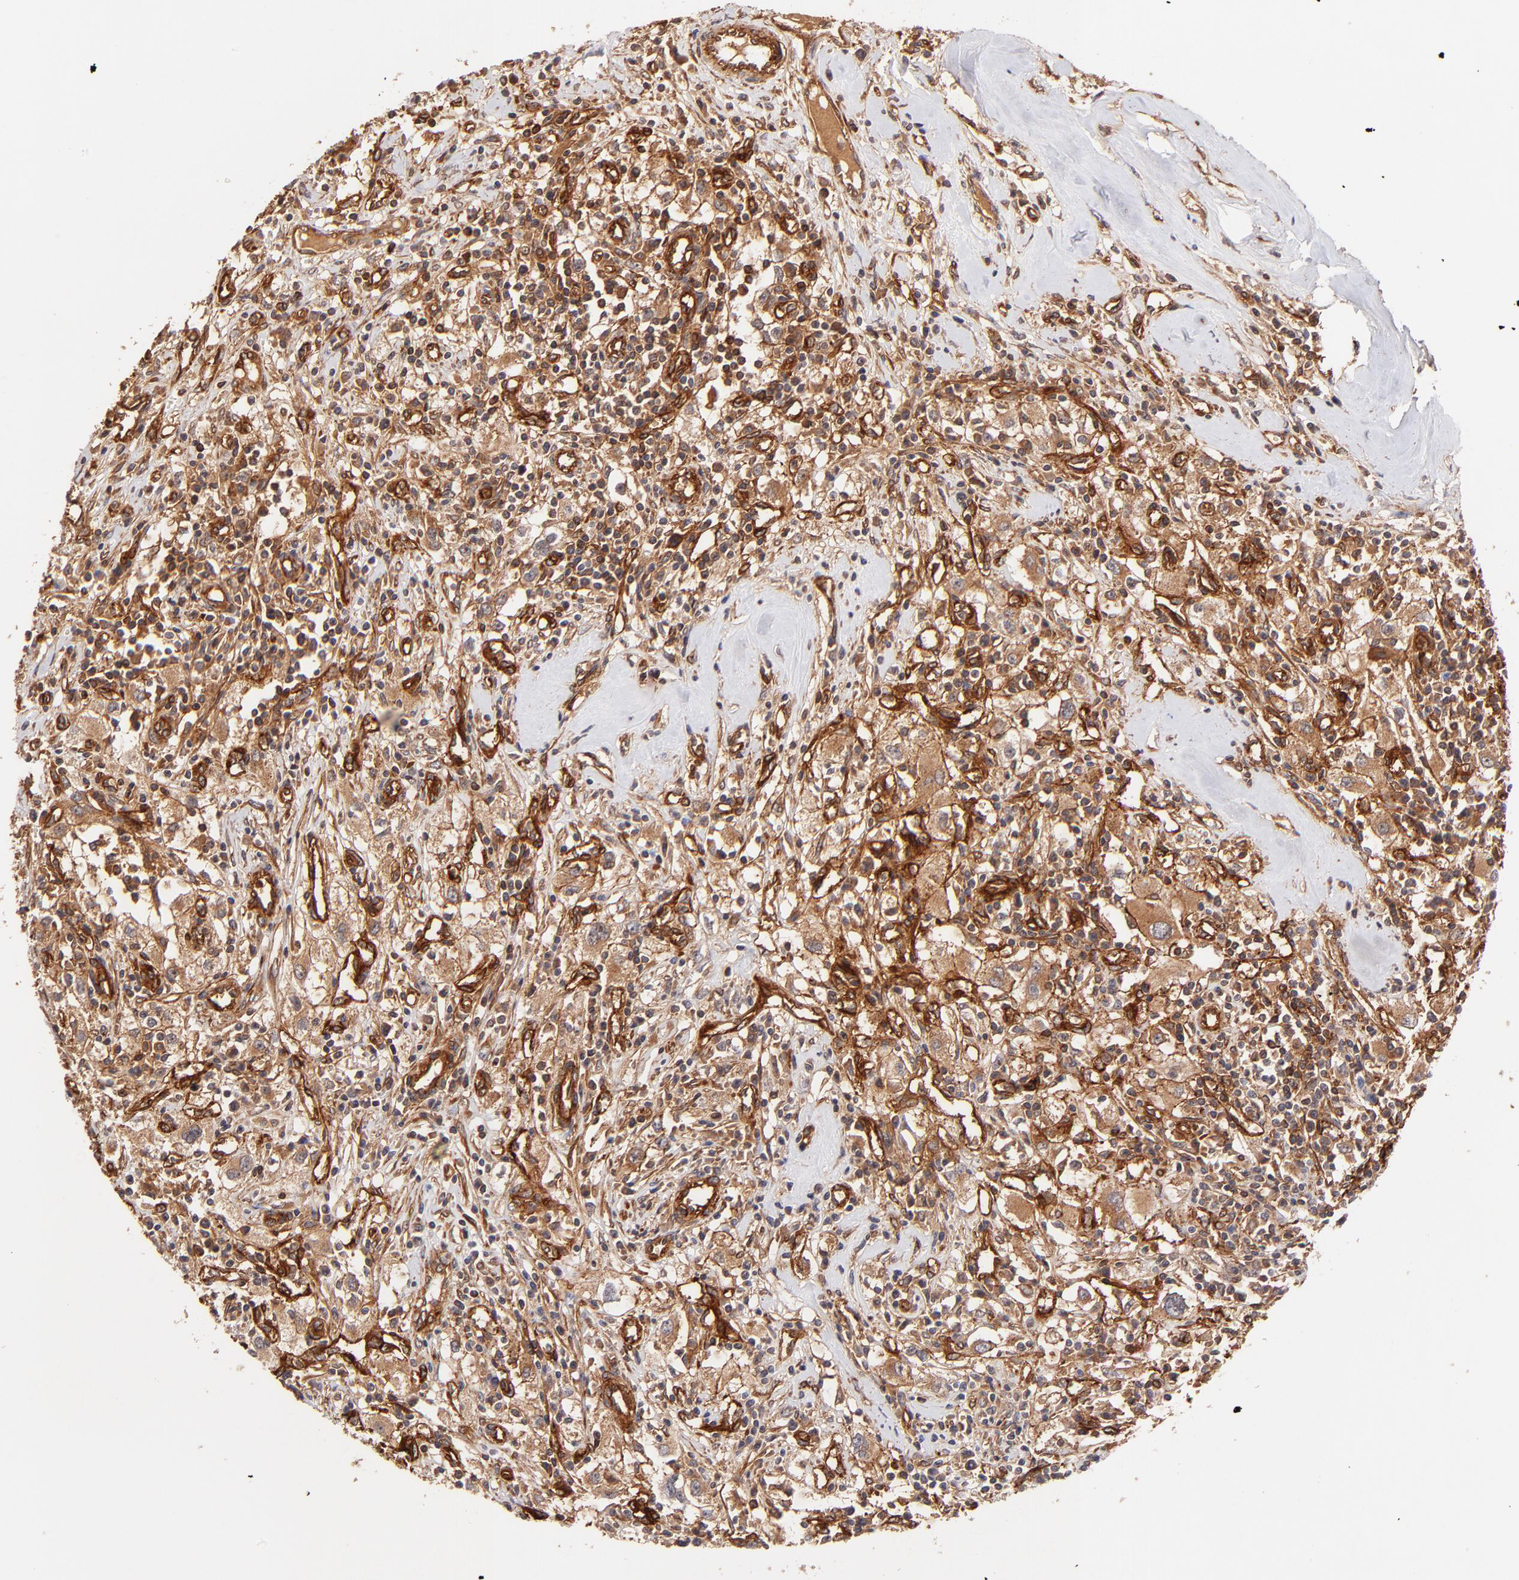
{"staining": {"intensity": "moderate", "quantity": ">75%", "location": "cytoplasmic/membranous"}, "tissue": "renal cancer", "cell_type": "Tumor cells", "image_type": "cancer", "snomed": [{"axis": "morphology", "description": "Adenocarcinoma, NOS"}, {"axis": "topography", "description": "Kidney"}], "caption": "The immunohistochemical stain highlights moderate cytoplasmic/membranous staining in tumor cells of renal adenocarcinoma tissue.", "gene": "ITGB1", "patient": {"sex": "male", "age": 82}}